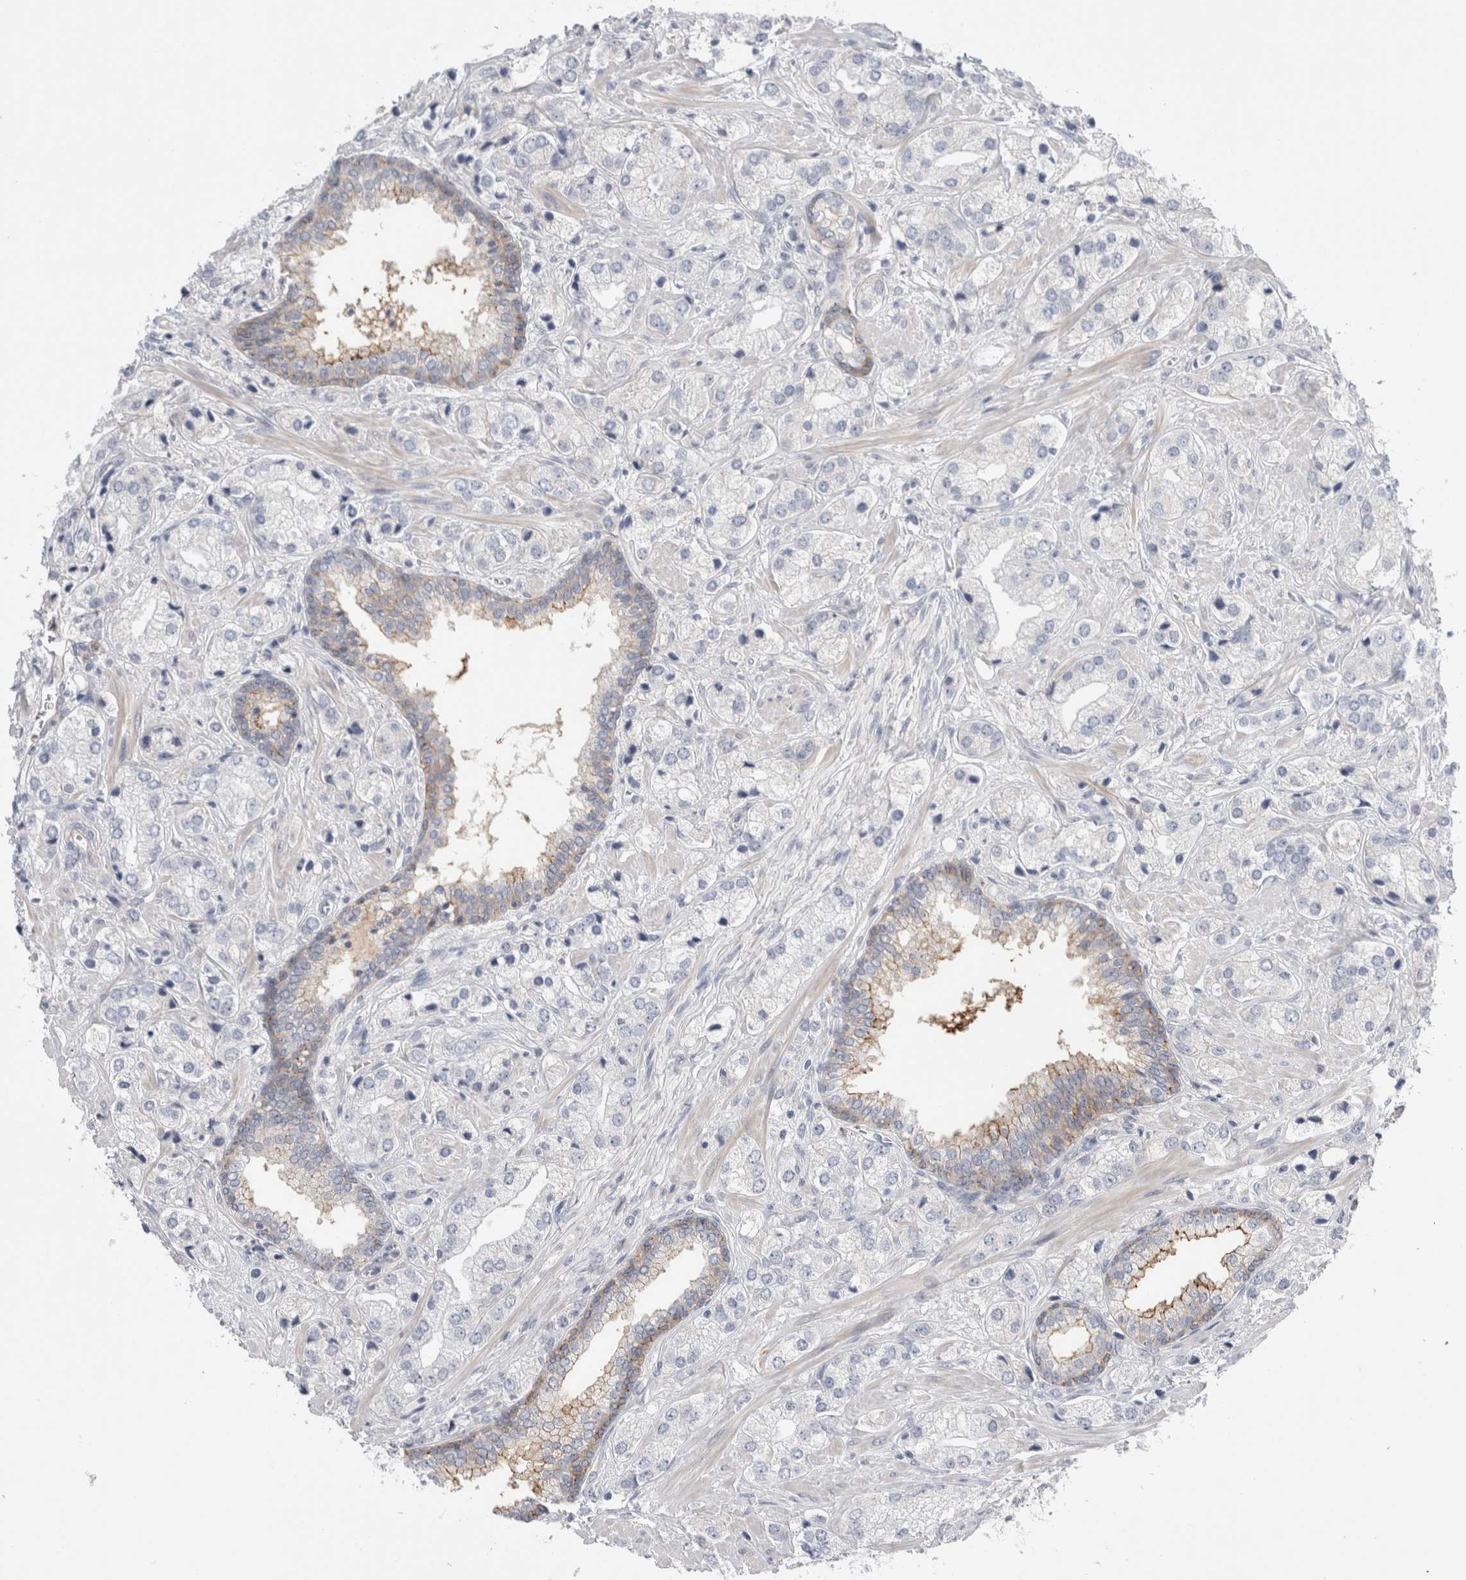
{"staining": {"intensity": "negative", "quantity": "none", "location": "none"}, "tissue": "prostate cancer", "cell_type": "Tumor cells", "image_type": "cancer", "snomed": [{"axis": "morphology", "description": "Adenocarcinoma, High grade"}, {"axis": "topography", "description": "Prostate"}], "caption": "This is an immunohistochemistry (IHC) micrograph of high-grade adenocarcinoma (prostate). There is no expression in tumor cells.", "gene": "VANGL1", "patient": {"sex": "male", "age": 66}}